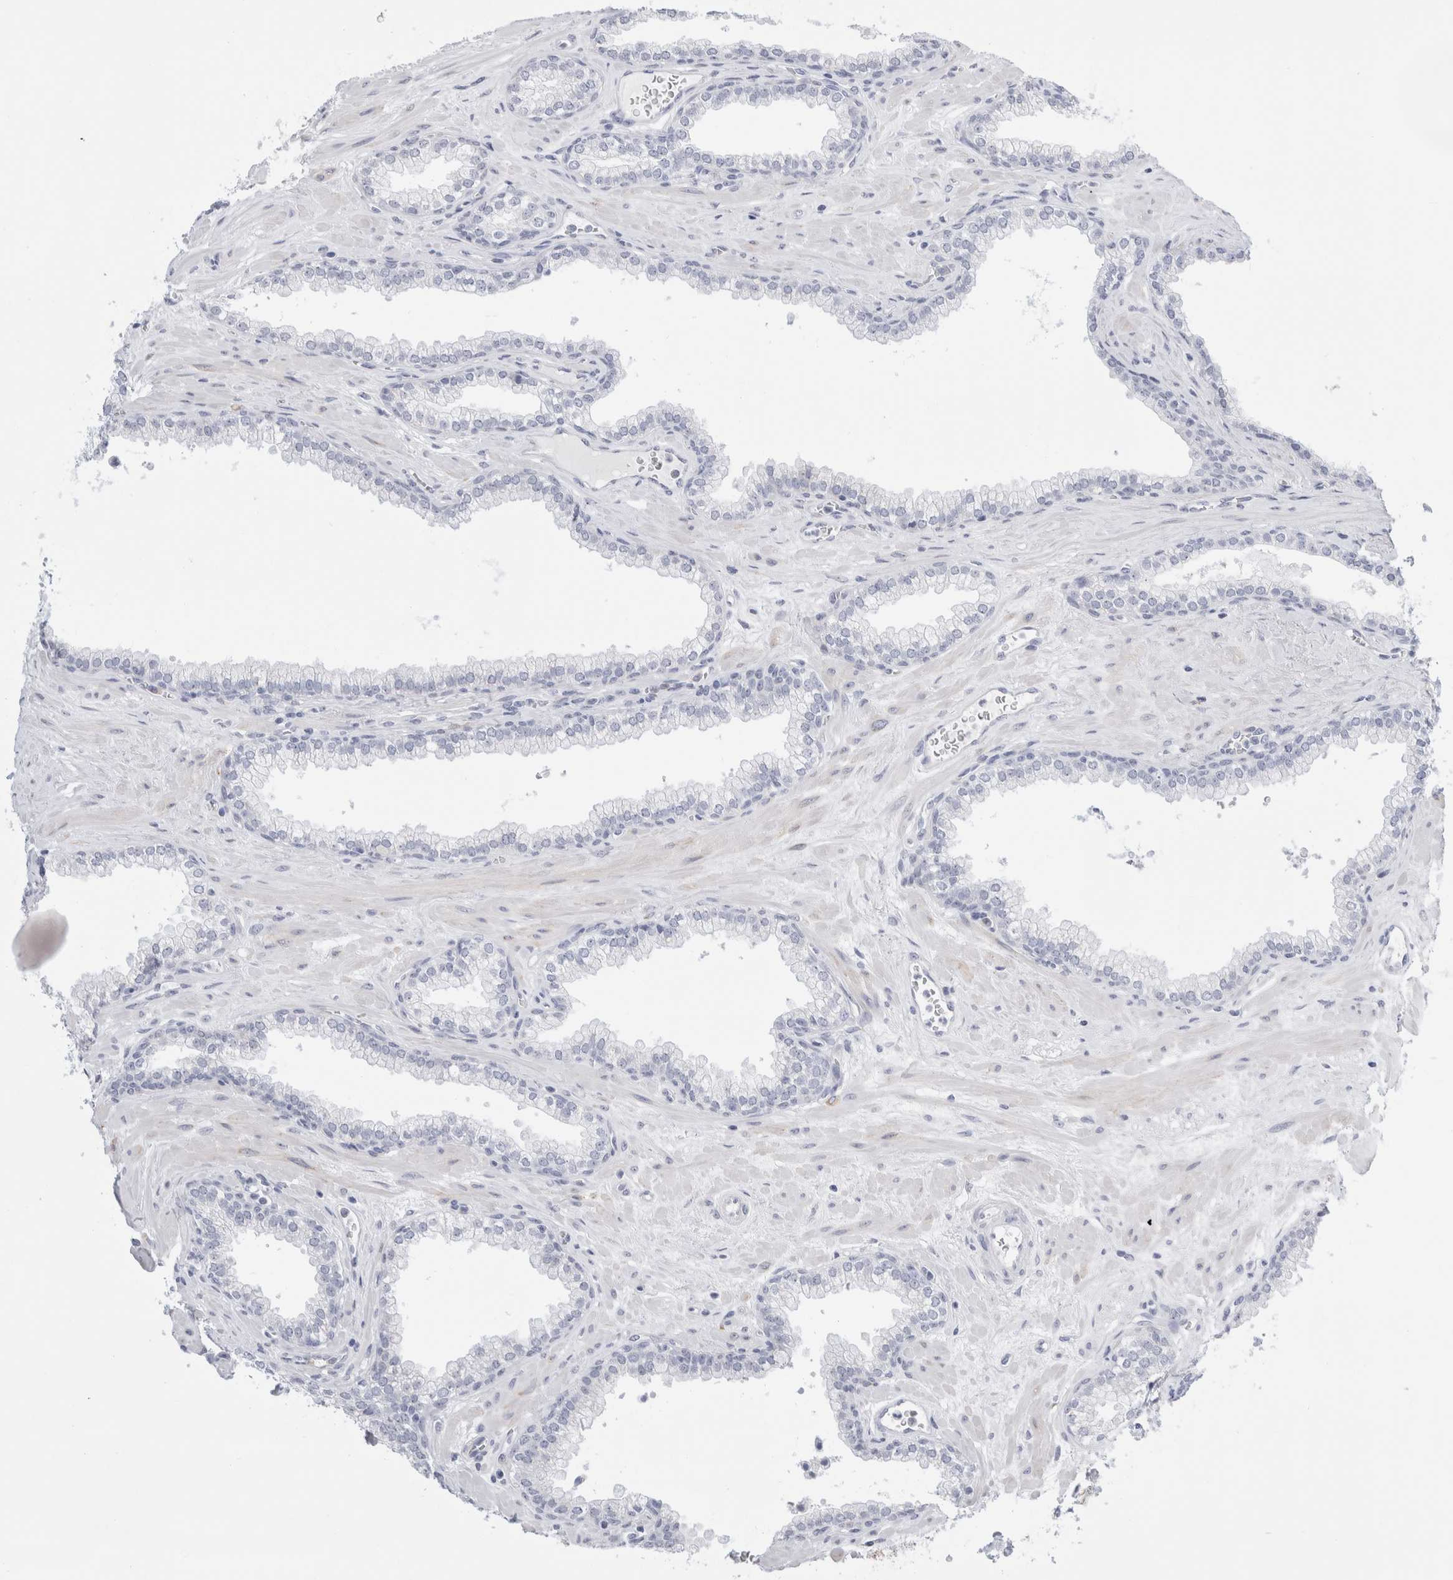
{"staining": {"intensity": "negative", "quantity": "none", "location": "none"}, "tissue": "prostate", "cell_type": "Glandular cells", "image_type": "normal", "snomed": [{"axis": "morphology", "description": "Normal tissue, NOS"}, {"axis": "morphology", "description": "Urothelial carcinoma, Low grade"}, {"axis": "topography", "description": "Urinary bladder"}, {"axis": "topography", "description": "Prostate"}], "caption": "DAB (3,3'-diaminobenzidine) immunohistochemical staining of normal prostate exhibits no significant expression in glandular cells. (DAB IHC, high magnification).", "gene": "MUC15", "patient": {"sex": "male", "age": 60}}